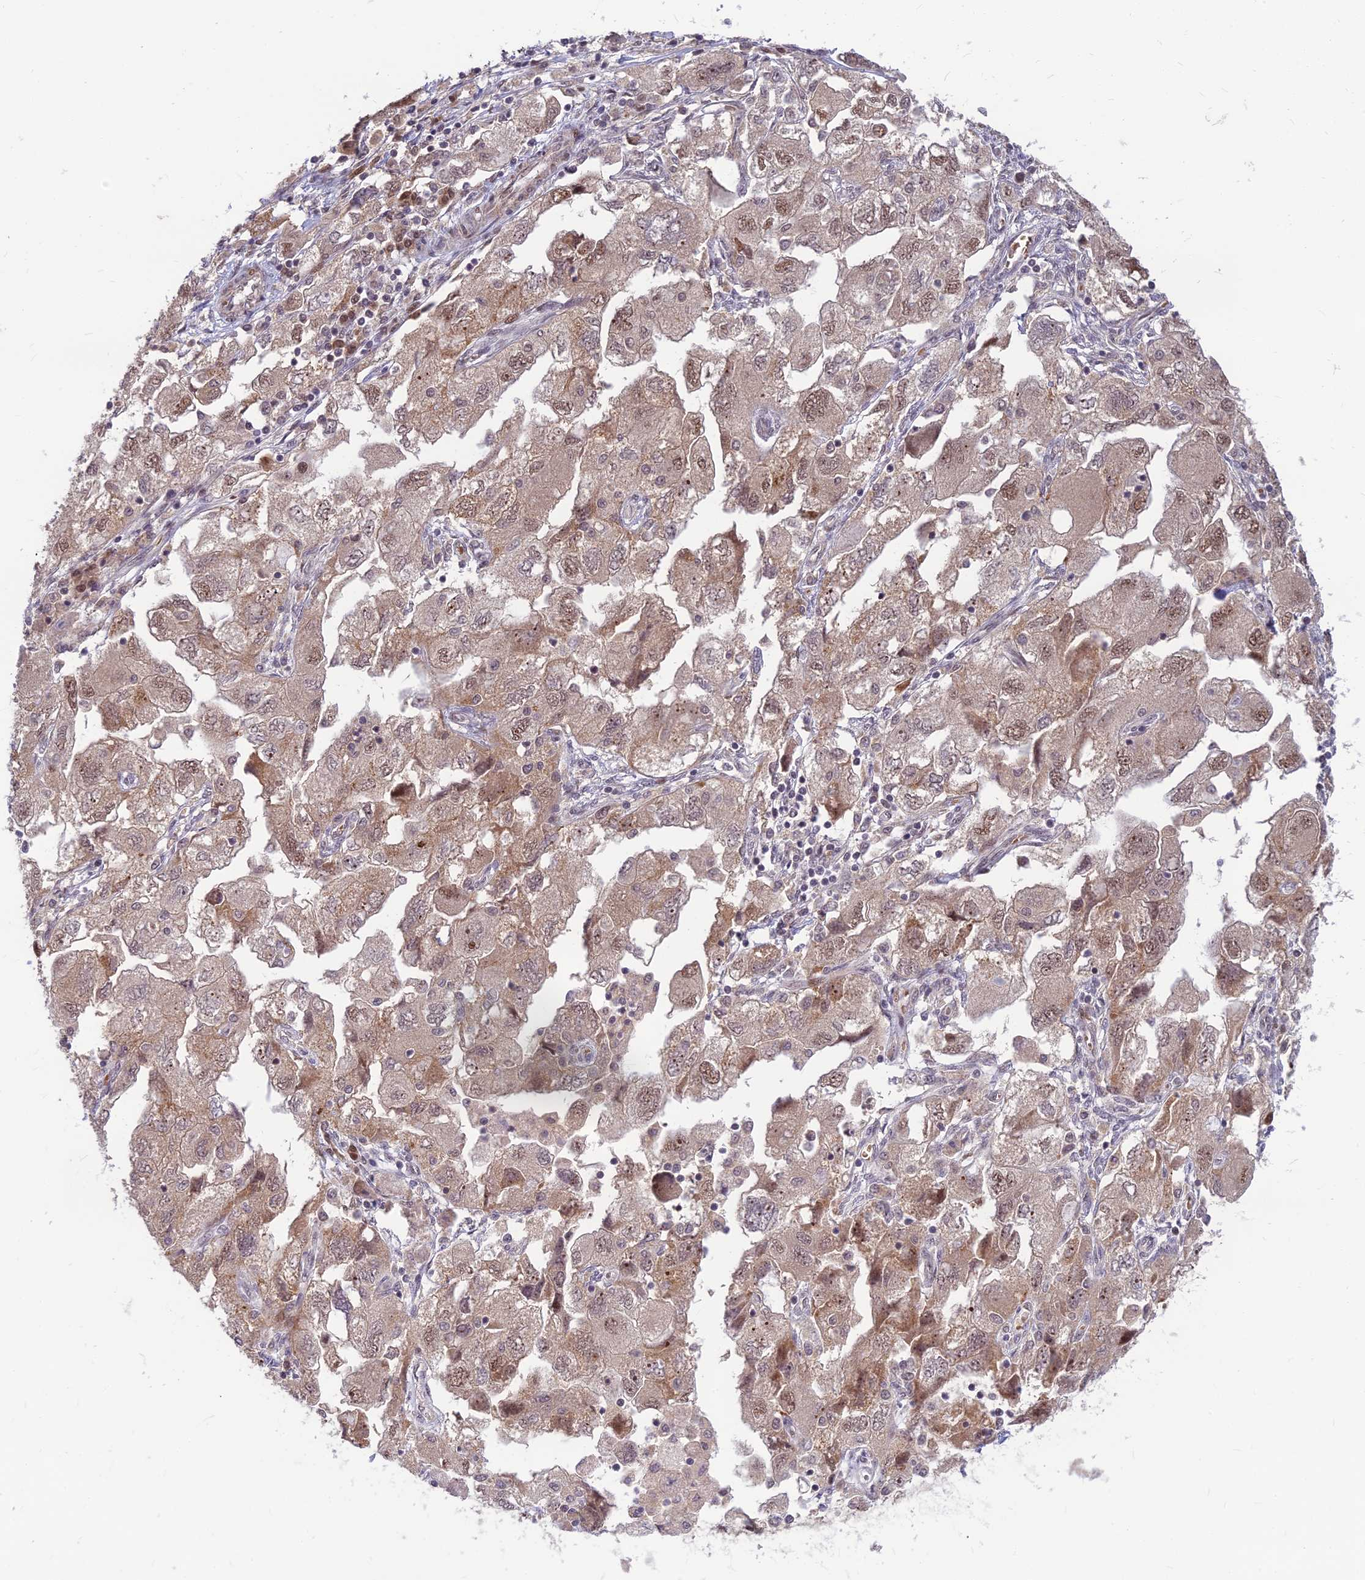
{"staining": {"intensity": "moderate", "quantity": ">75%", "location": "cytoplasmic/membranous,nuclear"}, "tissue": "ovarian cancer", "cell_type": "Tumor cells", "image_type": "cancer", "snomed": [{"axis": "morphology", "description": "Carcinoma, NOS"}, {"axis": "morphology", "description": "Cystadenocarcinoma, serous, NOS"}, {"axis": "topography", "description": "Ovary"}], "caption": "Immunohistochemistry (IHC) (DAB) staining of ovarian serous cystadenocarcinoma reveals moderate cytoplasmic/membranous and nuclear protein staining in approximately >75% of tumor cells.", "gene": "ASPDH", "patient": {"sex": "female", "age": 69}}